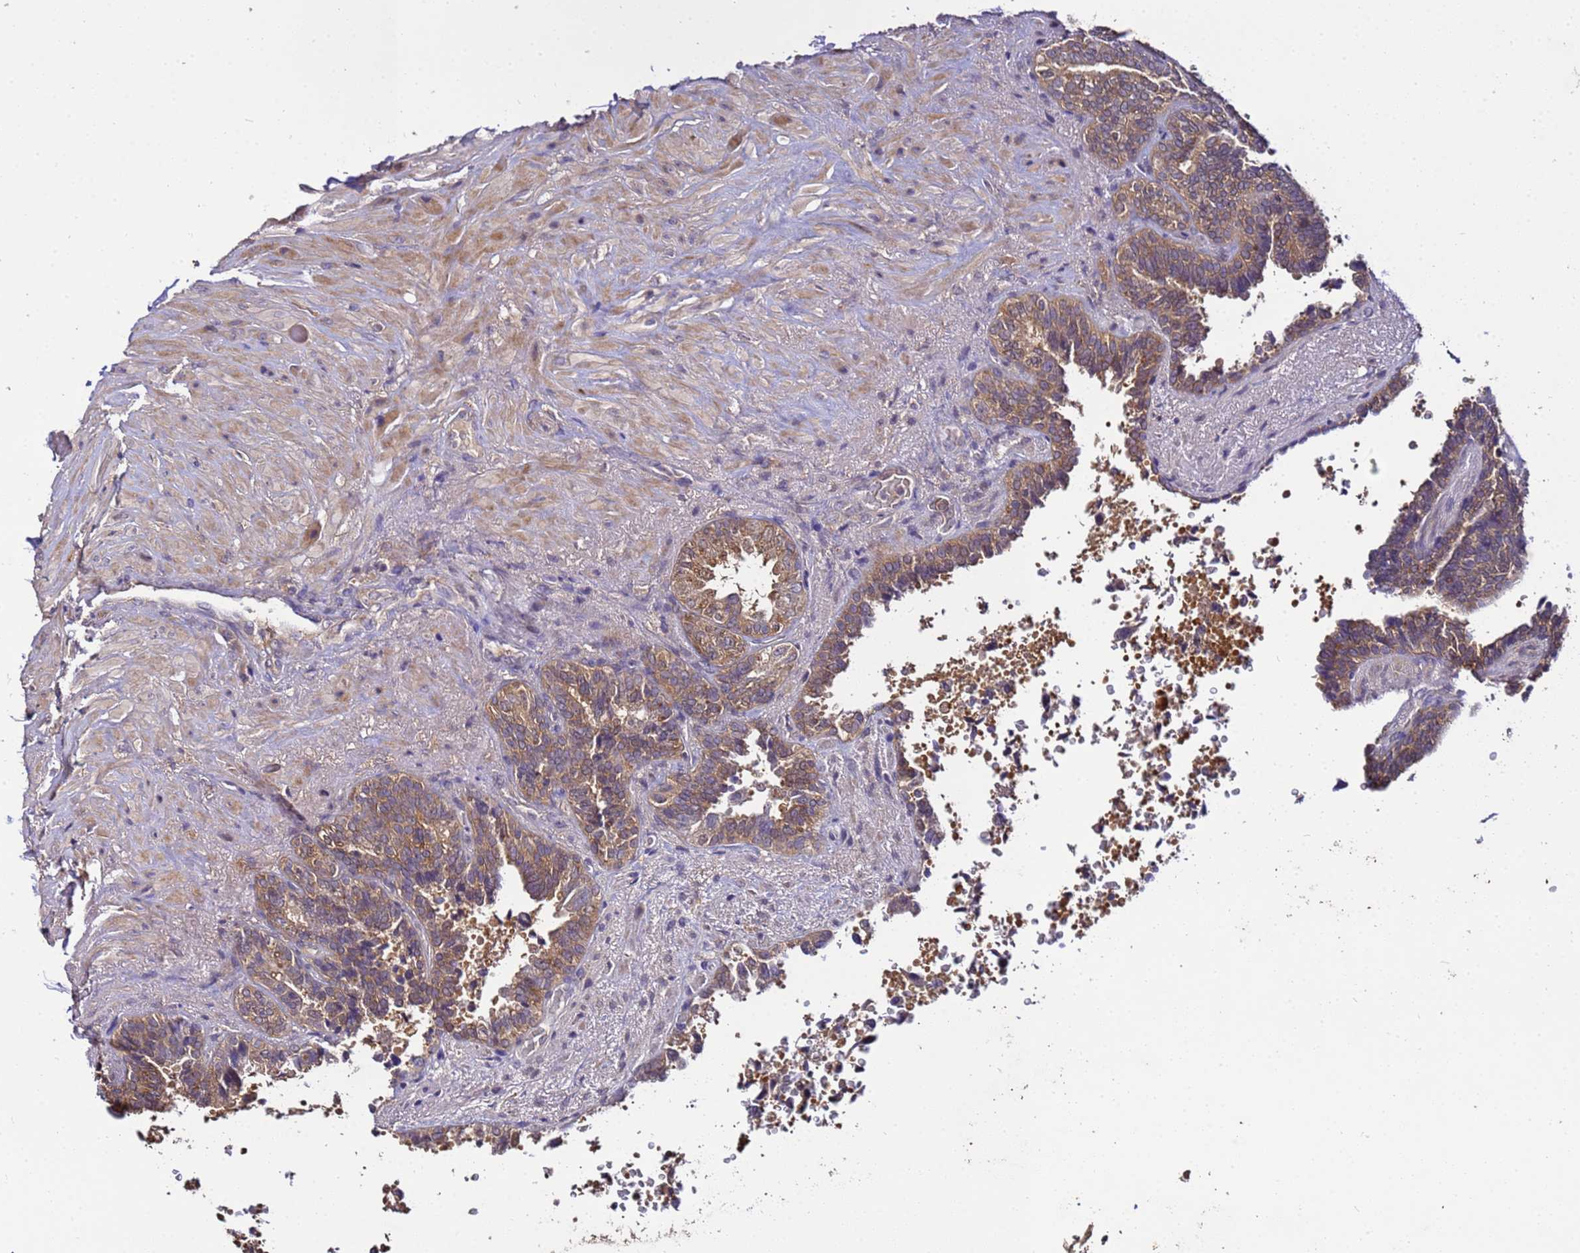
{"staining": {"intensity": "moderate", "quantity": ">75%", "location": "cytoplasmic/membranous"}, "tissue": "seminal vesicle", "cell_type": "Glandular cells", "image_type": "normal", "snomed": [{"axis": "morphology", "description": "Normal tissue, NOS"}, {"axis": "topography", "description": "Seminal veicle"}, {"axis": "topography", "description": "Peripheral nerve tissue"}], "caption": "Immunohistochemistry staining of benign seminal vesicle, which shows medium levels of moderate cytoplasmic/membranous expression in about >75% of glandular cells indicating moderate cytoplasmic/membranous protein staining. The staining was performed using DAB (3,3'-diaminobenzidine) (brown) for protein detection and nuclei were counterstained in hematoxylin (blue).", "gene": "GSPT2", "patient": {"sex": "male", "age": 63}}